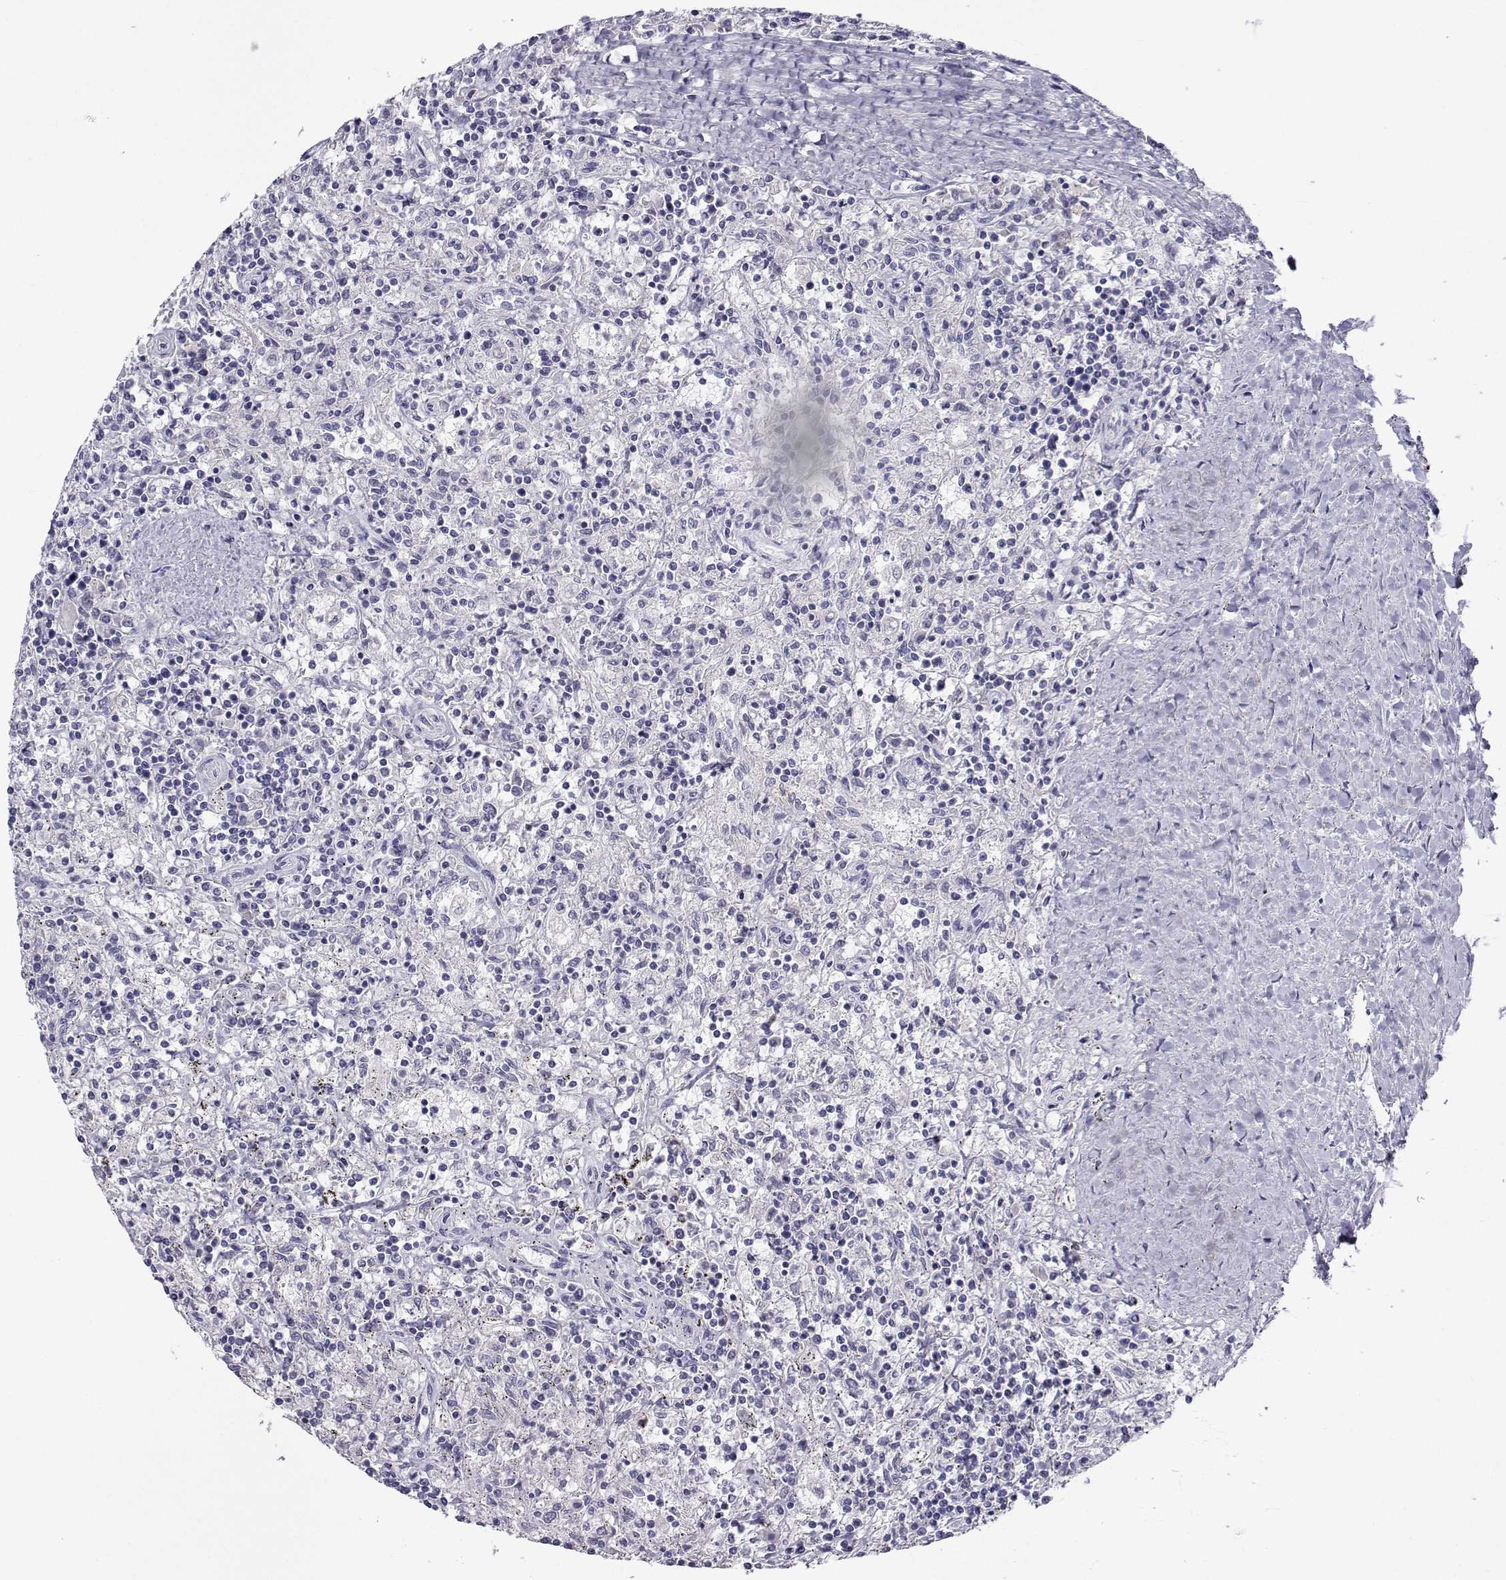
{"staining": {"intensity": "negative", "quantity": "none", "location": "none"}, "tissue": "lymphoma", "cell_type": "Tumor cells", "image_type": "cancer", "snomed": [{"axis": "morphology", "description": "Malignant lymphoma, non-Hodgkin's type, Low grade"}, {"axis": "topography", "description": "Spleen"}], "caption": "Immunohistochemistry (IHC) image of neoplastic tissue: human low-grade malignant lymphoma, non-Hodgkin's type stained with DAB displays no significant protein positivity in tumor cells.", "gene": "SLC6A3", "patient": {"sex": "male", "age": 62}}